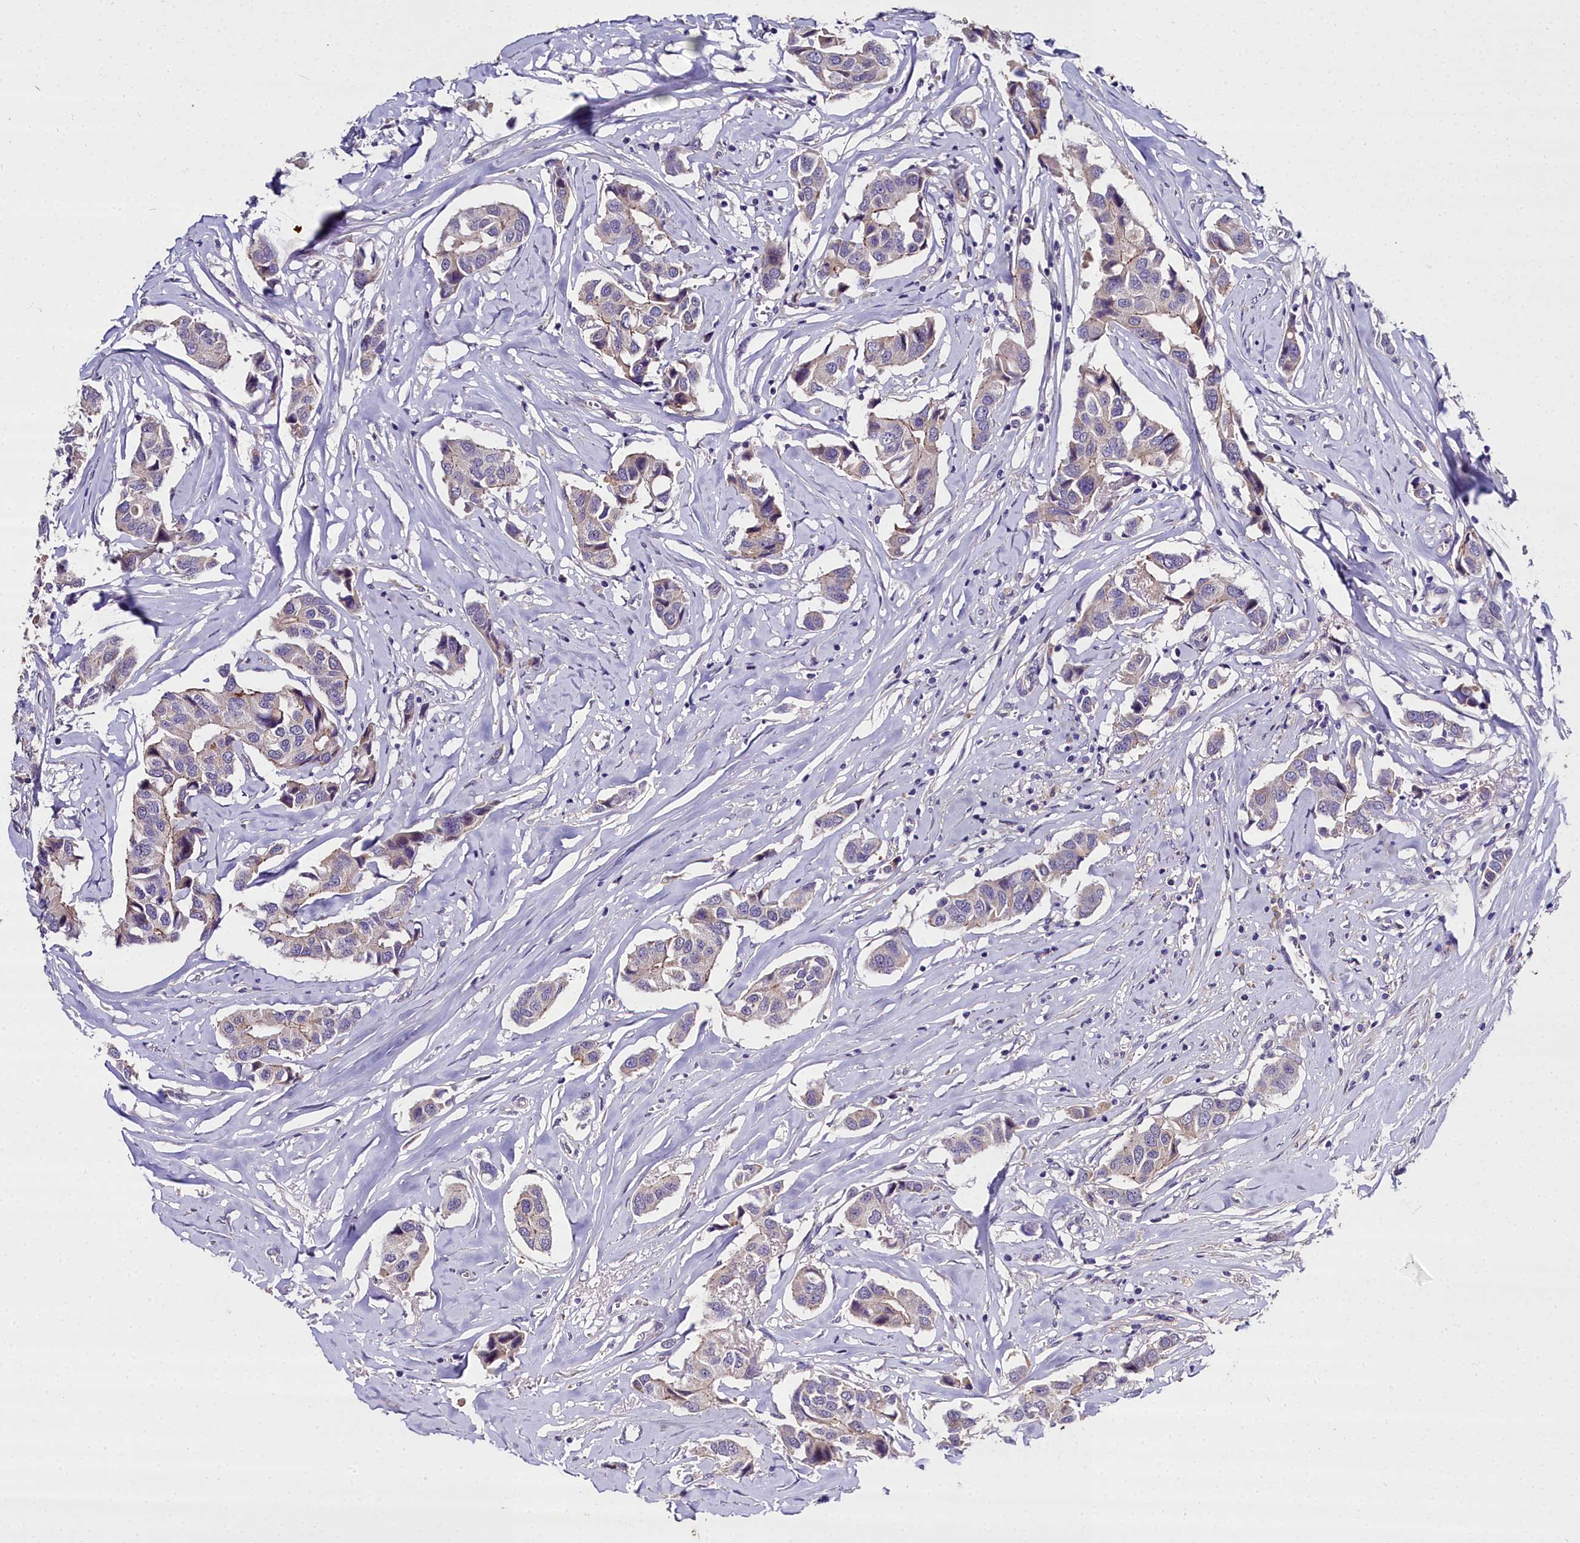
{"staining": {"intensity": "strong", "quantity": "<25%", "location": "cytoplasmic/membranous"}, "tissue": "breast cancer", "cell_type": "Tumor cells", "image_type": "cancer", "snomed": [{"axis": "morphology", "description": "Duct carcinoma"}, {"axis": "topography", "description": "Breast"}], "caption": "An image showing strong cytoplasmic/membranous staining in about <25% of tumor cells in breast cancer (invasive ductal carcinoma), as visualized by brown immunohistochemical staining.", "gene": "NT5M", "patient": {"sex": "female", "age": 80}}